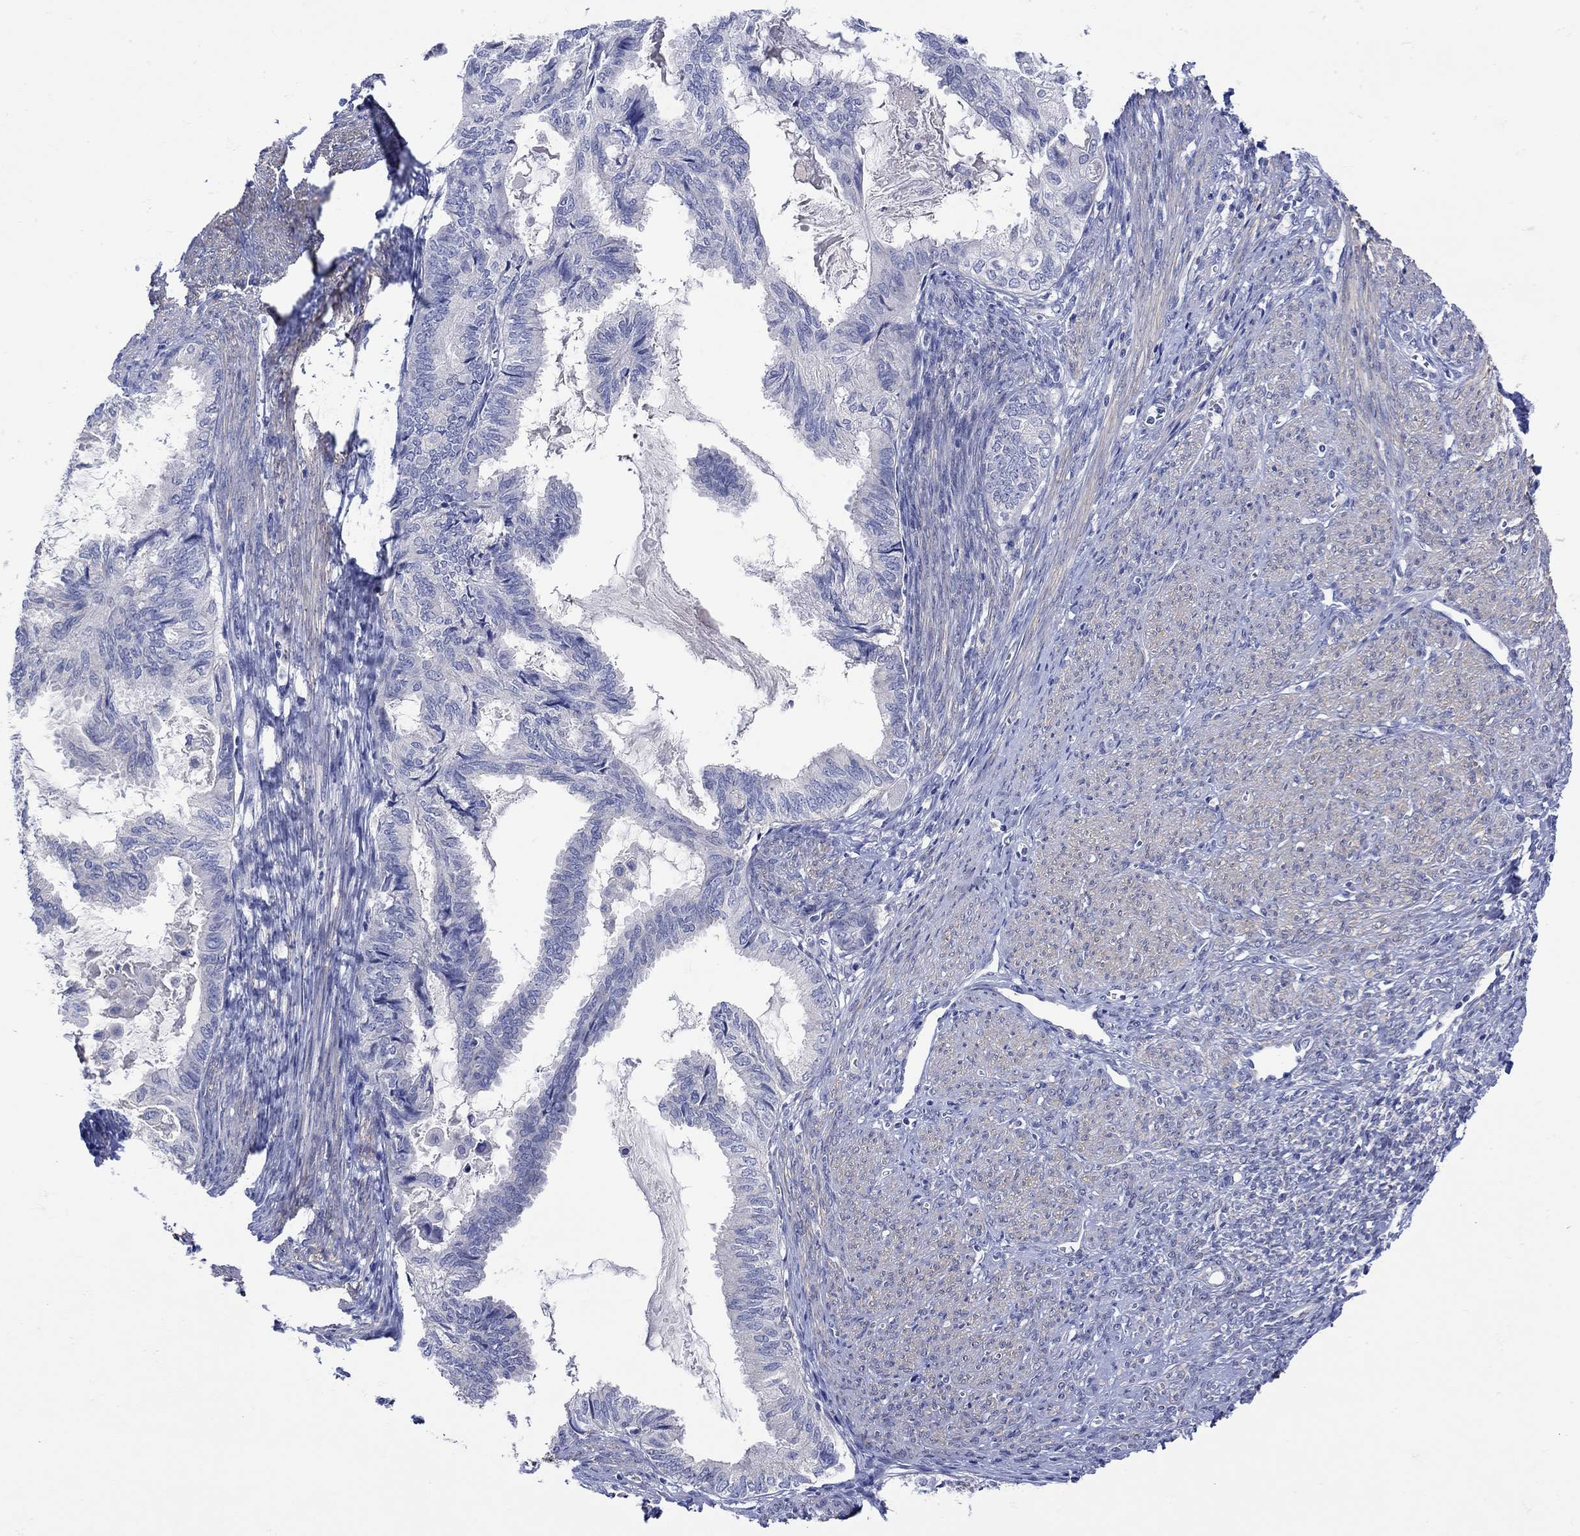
{"staining": {"intensity": "negative", "quantity": "none", "location": "none"}, "tissue": "endometrial cancer", "cell_type": "Tumor cells", "image_type": "cancer", "snomed": [{"axis": "morphology", "description": "Adenocarcinoma, NOS"}, {"axis": "topography", "description": "Endometrium"}], "caption": "There is no significant positivity in tumor cells of endometrial adenocarcinoma.", "gene": "MSI1", "patient": {"sex": "female", "age": 86}}